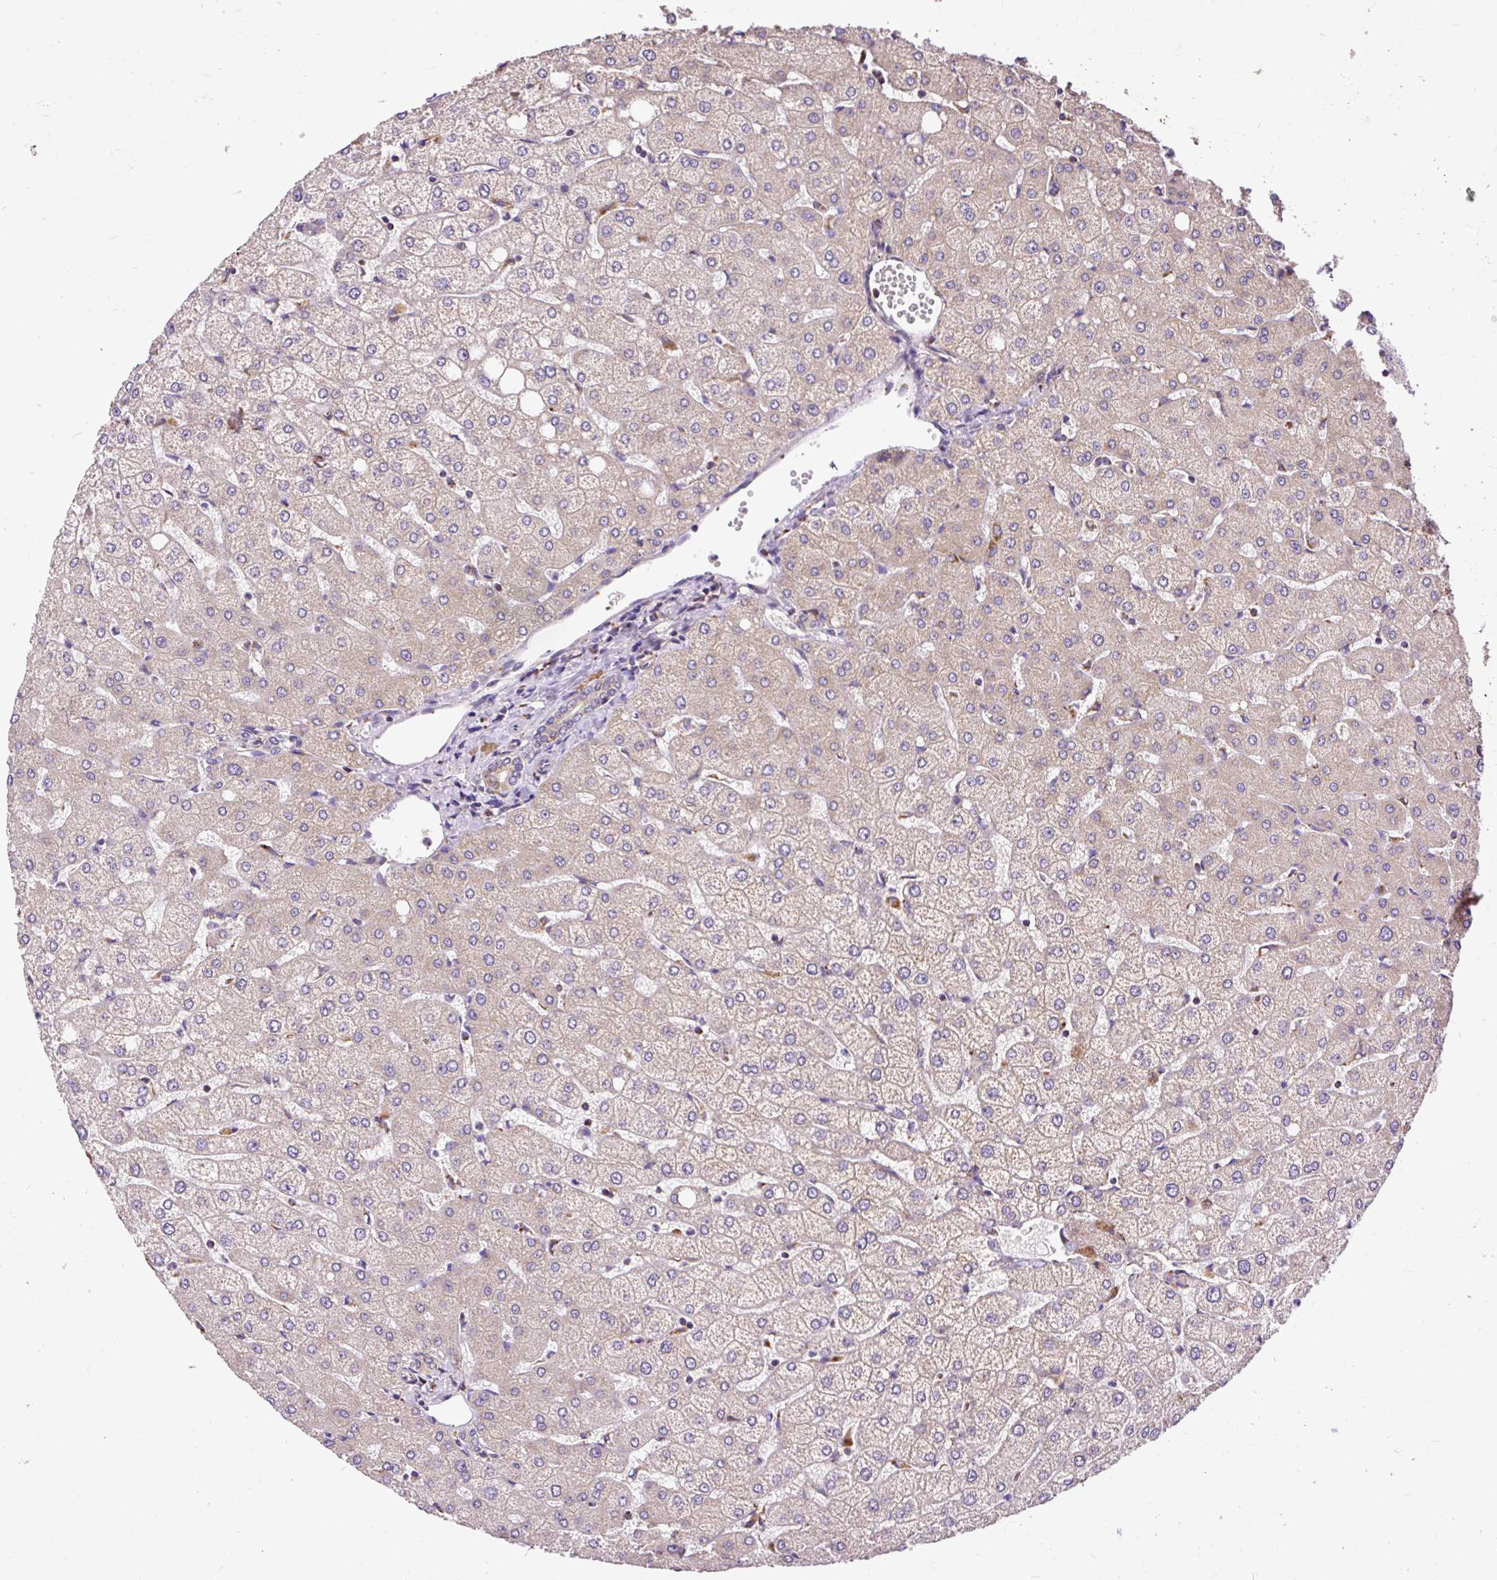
{"staining": {"intensity": "negative", "quantity": "none", "location": "none"}, "tissue": "liver", "cell_type": "Cholangiocytes", "image_type": "normal", "snomed": [{"axis": "morphology", "description": "Normal tissue, NOS"}, {"axis": "topography", "description": "Liver"}], "caption": "Immunohistochemical staining of benign human liver exhibits no significant staining in cholangiocytes. Brightfield microscopy of IHC stained with DAB (brown) and hematoxylin (blue), captured at high magnification.", "gene": "TOMM40", "patient": {"sex": "female", "age": 54}}